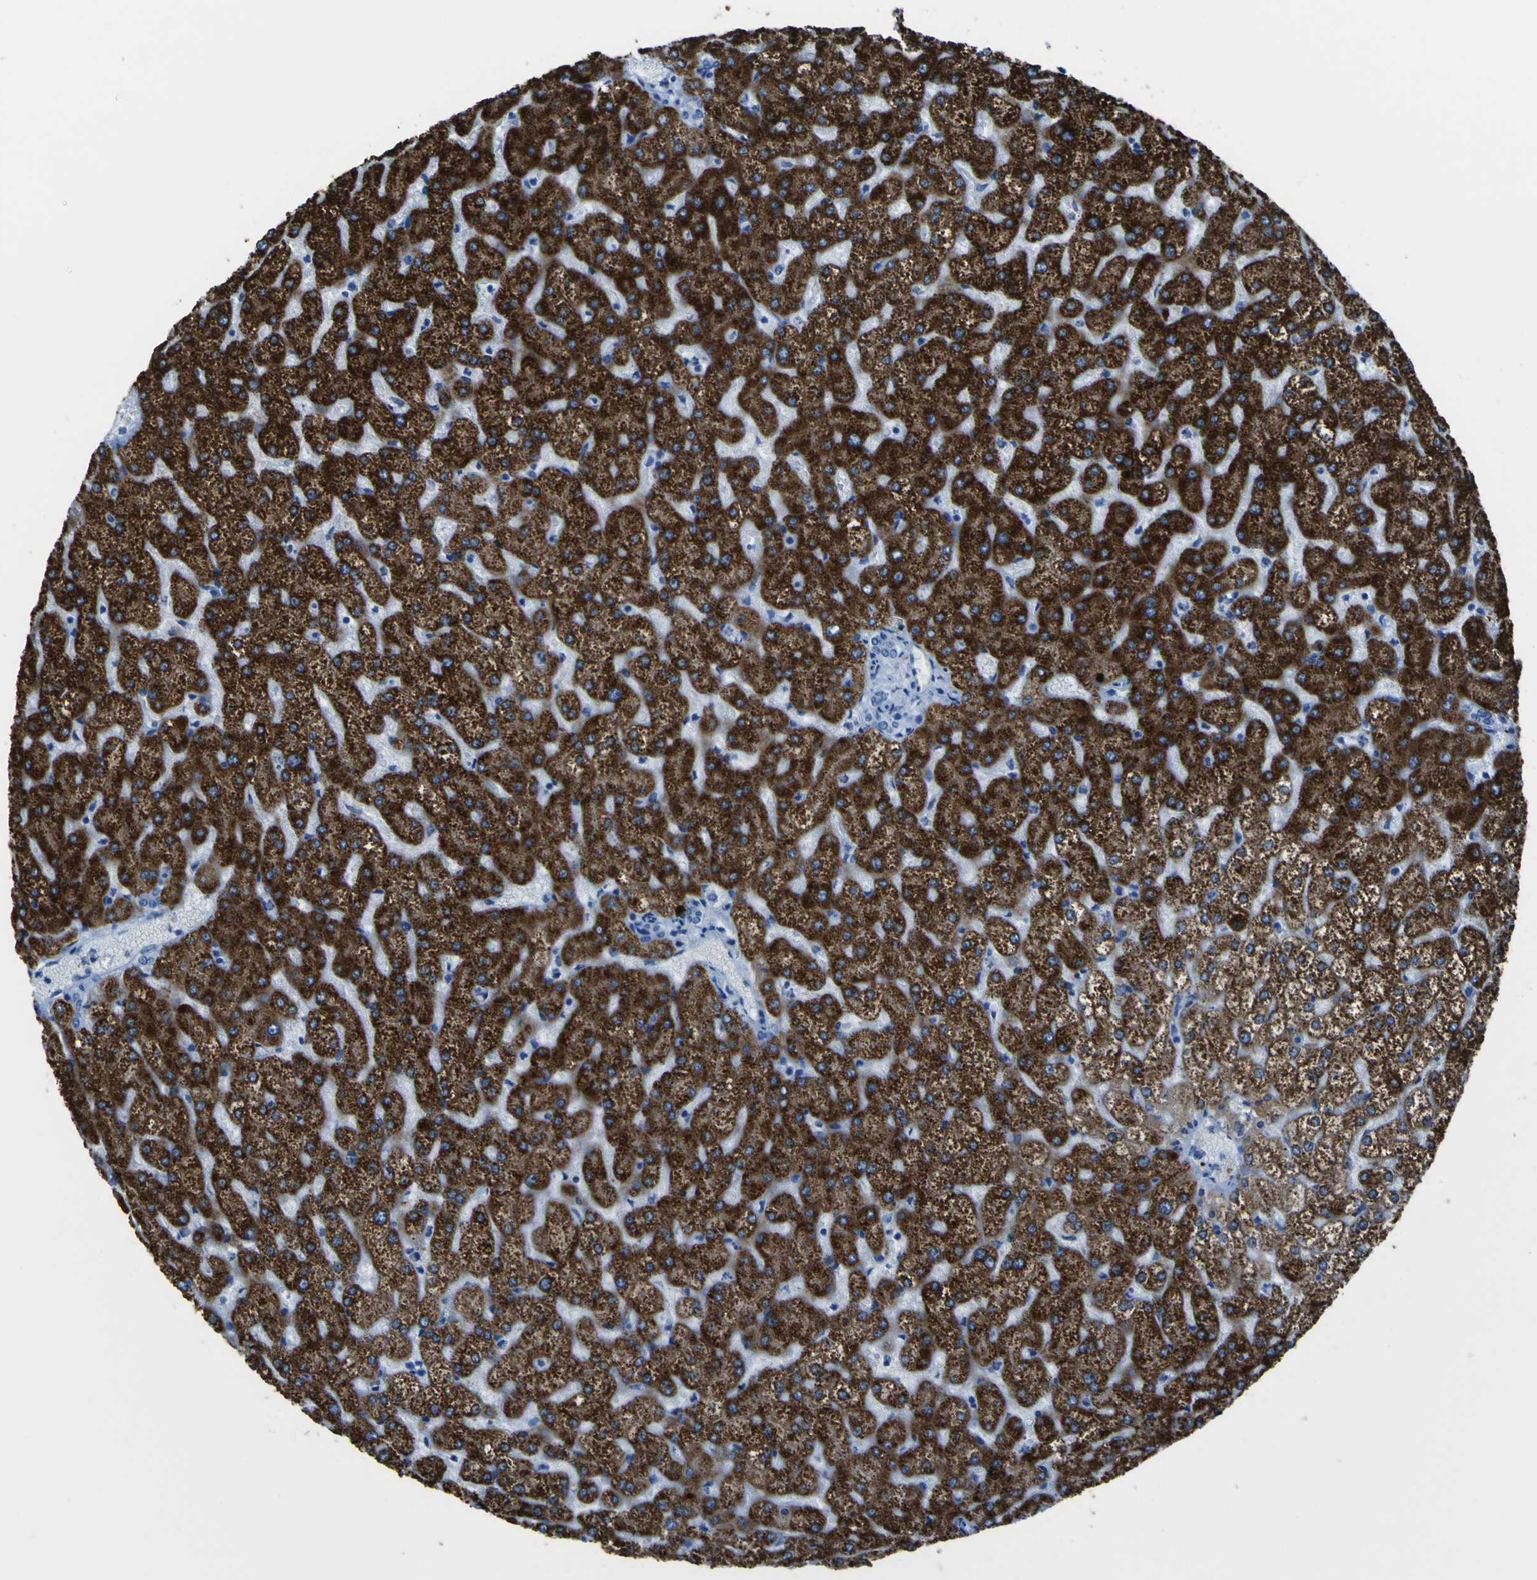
{"staining": {"intensity": "negative", "quantity": "none", "location": "none"}, "tissue": "liver", "cell_type": "Cholangiocytes", "image_type": "normal", "snomed": [{"axis": "morphology", "description": "Normal tissue, NOS"}, {"axis": "topography", "description": "Liver"}], "caption": "This is an IHC micrograph of normal human liver. There is no expression in cholangiocytes.", "gene": "ACSL1", "patient": {"sex": "female", "age": 32}}